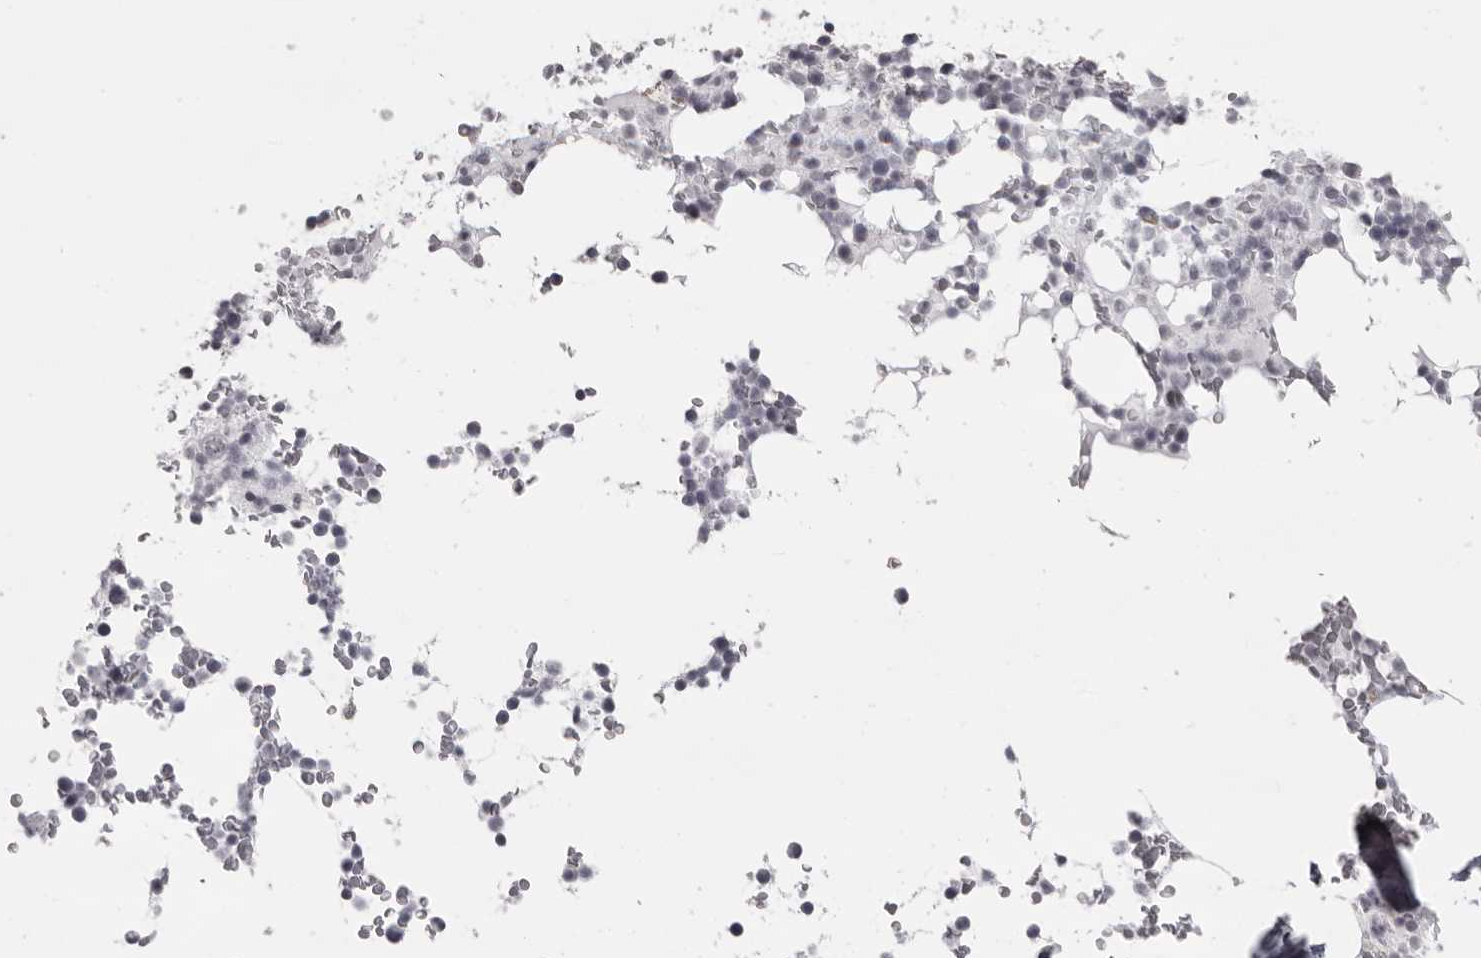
{"staining": {"intensity": "negative", "quantity": "none", "location": "none"}, "tissue": "bone marrow", "cell_type": "Hematopoietic cells", "image_type": "normal", "snomed": [{"axis": "morphology", "description": "Normal tissue, NOS"}, {"axis": "topography", "description": "Bone marrow"}], "caption": "Bone marrow stained for a protein using immunohistochemistry exhibits no positivity hematopoietic cells.", "gene": "NUDT18", "patient": {"sex": "male", "age": 58}}